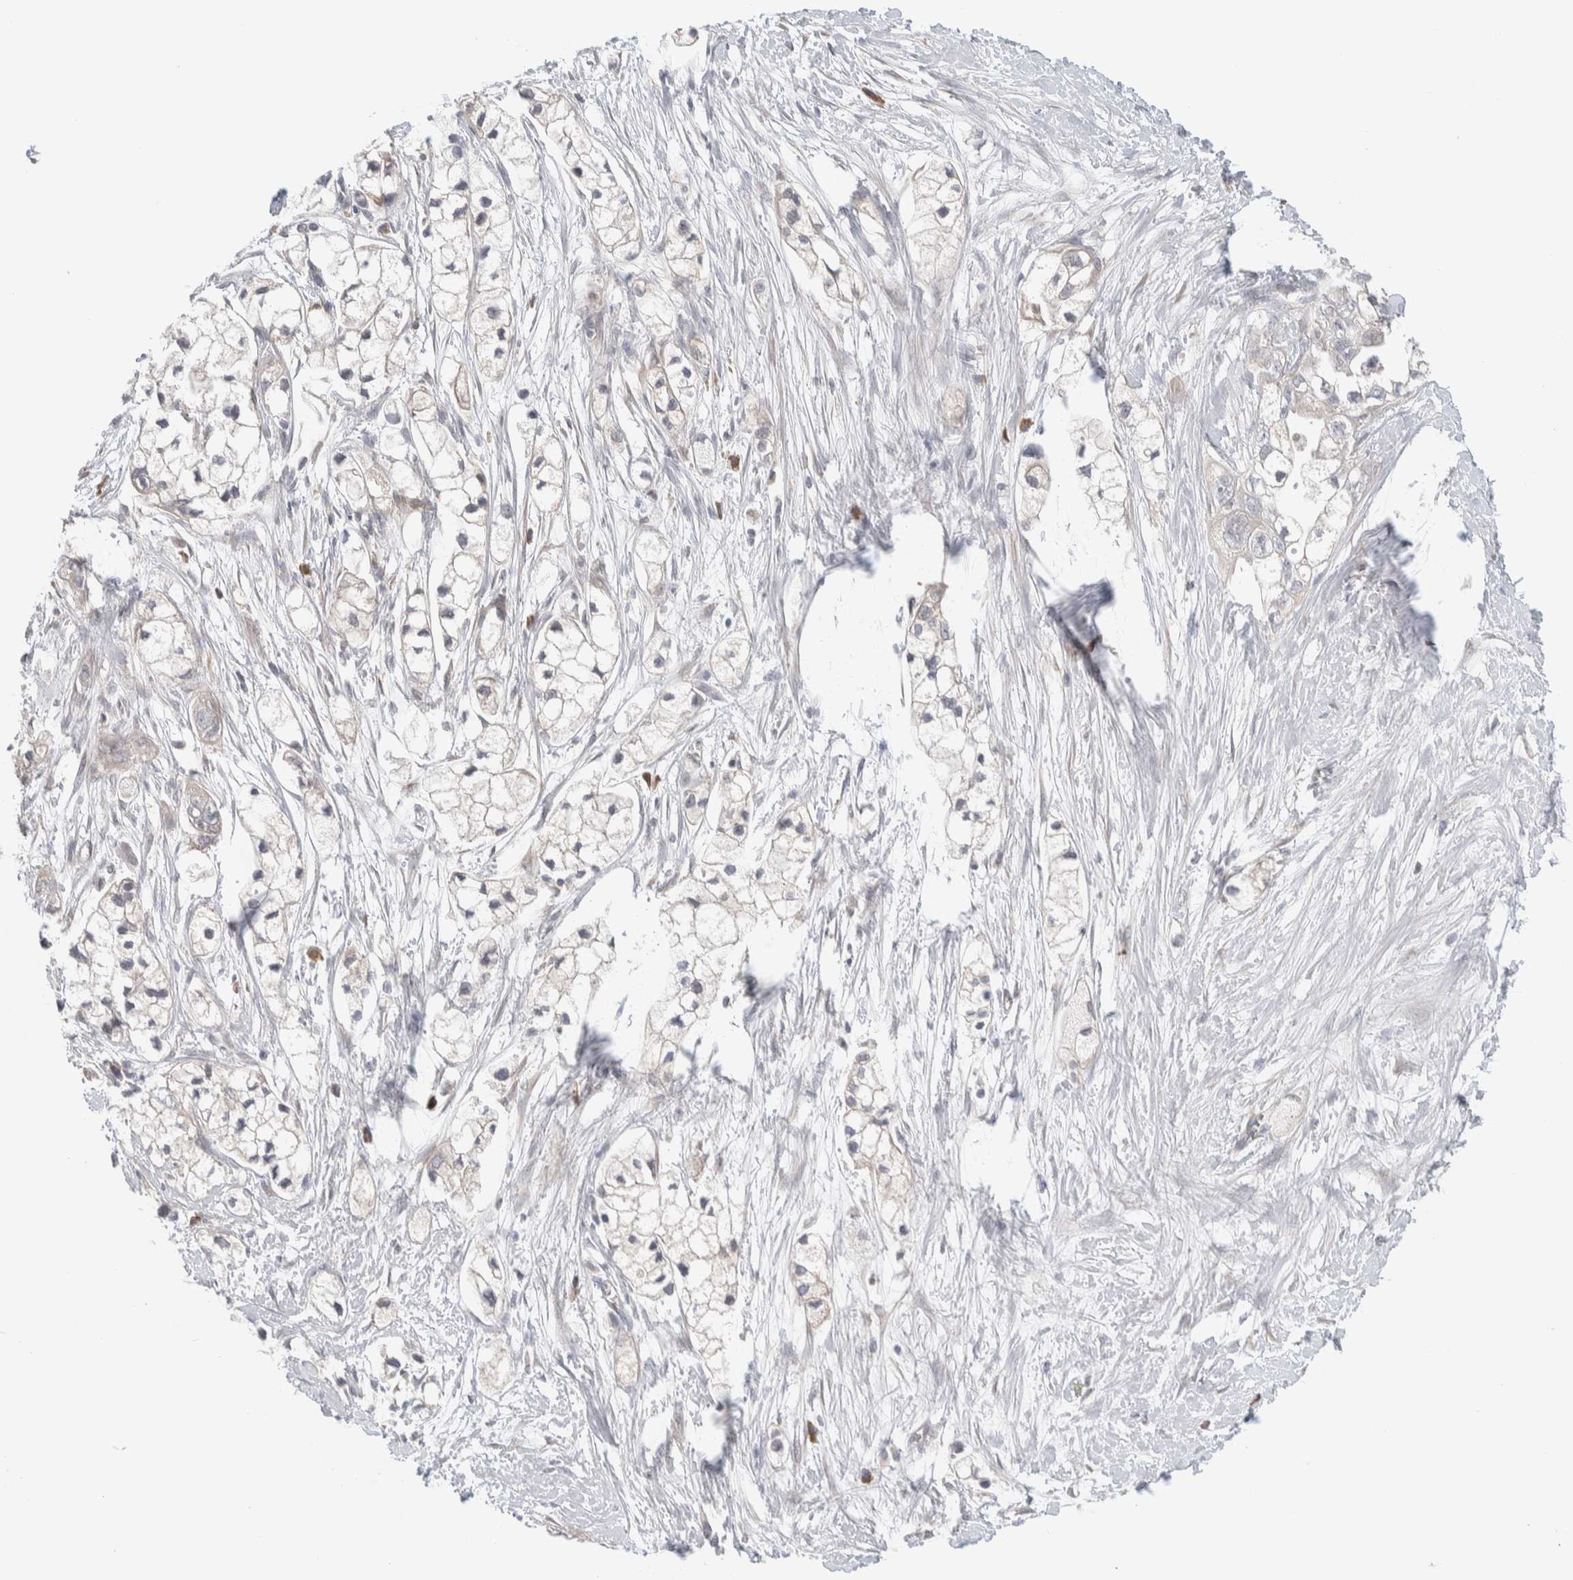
{"staining": {"intensity": "negative", "quantity": "none", "location": "none"}, "tissue": "pancreatic cancer", "cell_type": "Tumor cells", "image_type": "cancer", "snomed": [{"axis": "morphology", "description": "Adenocarcinoma, NOS"}, {"axis": "topography", "description": "Pancreas"}], "caption": "A high-resolution photomicrograph shows immunohistochemistry staining of adenocarcinoma (pancreatic), which shows no significant expression in tumor cells.", "gene": "RUSF1", "patient": {"sex": "male", "age": 74}}